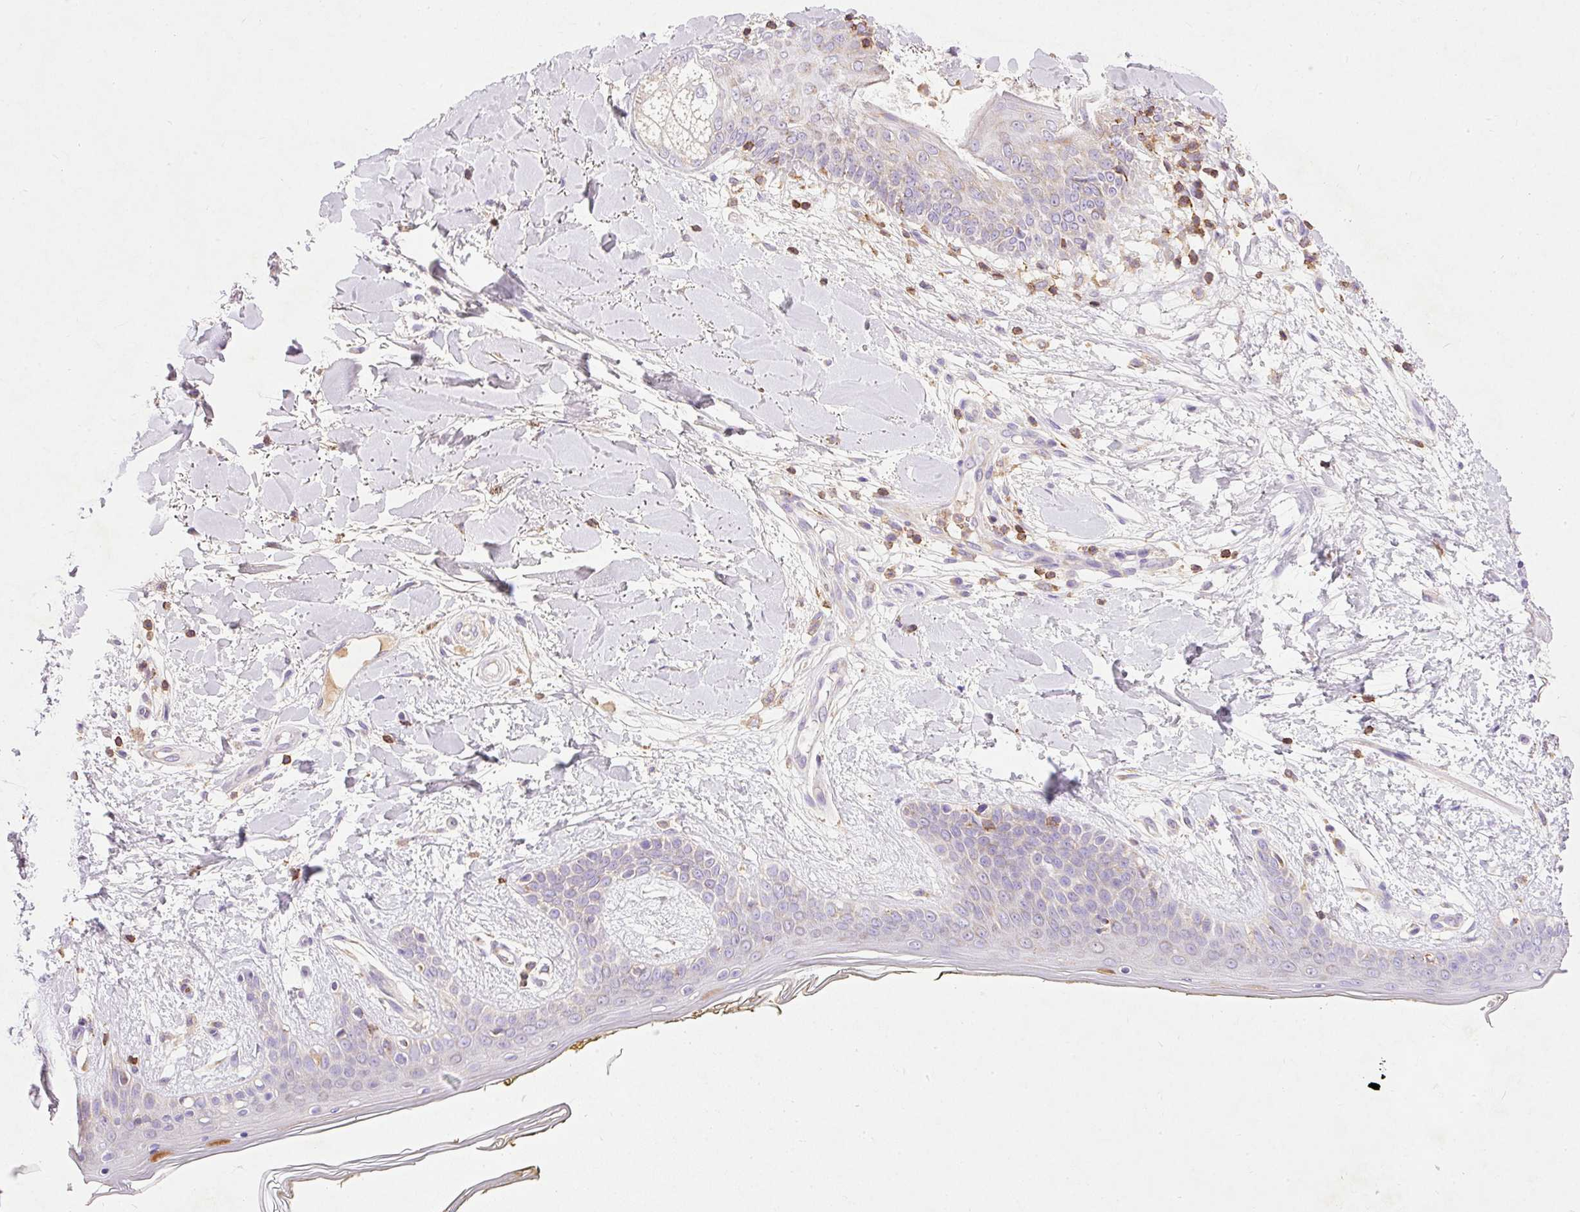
{"staining": {"intensity": "negative", "quantity": "none", "location": "none"}, "tissue": "skin", "cell_type": "Fibroblasts", "image_type": "normal", "snomed": [{"axis": "morphology", "description": "Normal tissue, NOS"}, {"axis": "topography", "description": "Skin"}], "caption": "Immunohistochemical staining of unremarkable skin exhibits no significant positivity in fibroblasts.", "gene": "IMMT", "patient": {"sex": "female", "age": 34}}